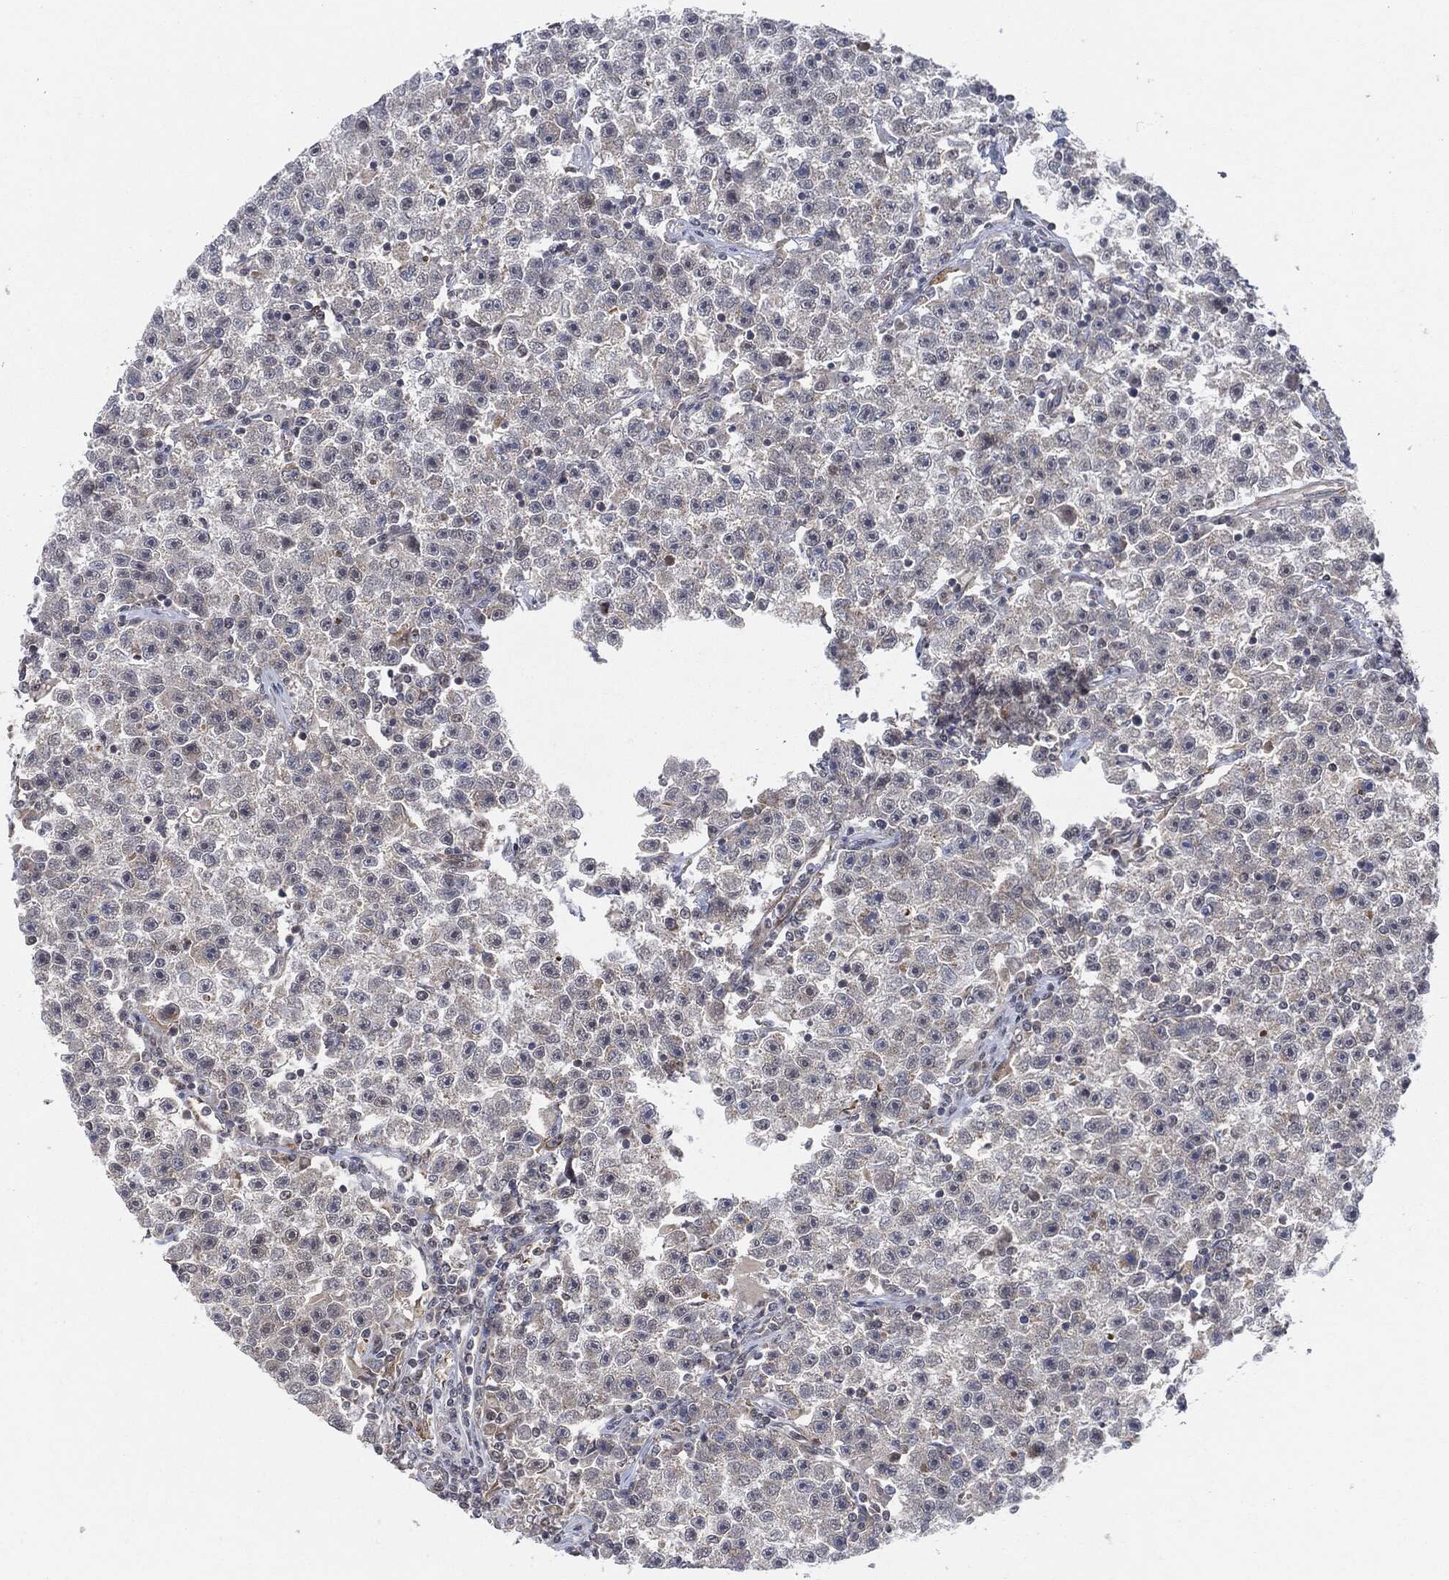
{"staining": {"intensity": "negative", "quantity": "none", "location": "none"}, "tissue": "testis cancer", "cell_type": "Tumor cells", "image_type": "cancer", "snomed": [{"axis": "morphology", "description": "Seminoma, NOS"}, {"axis": "topography", "description": "Testis"}], "caption": "Immunohistochemical staining of testis cancer (seminoma) exhibits no significant staining in tumor cells. (DAB immunohistochemistry (IHC), high magnification).", "gene": "TP53RK", "patient": {"sex": "male", "age": 22}}